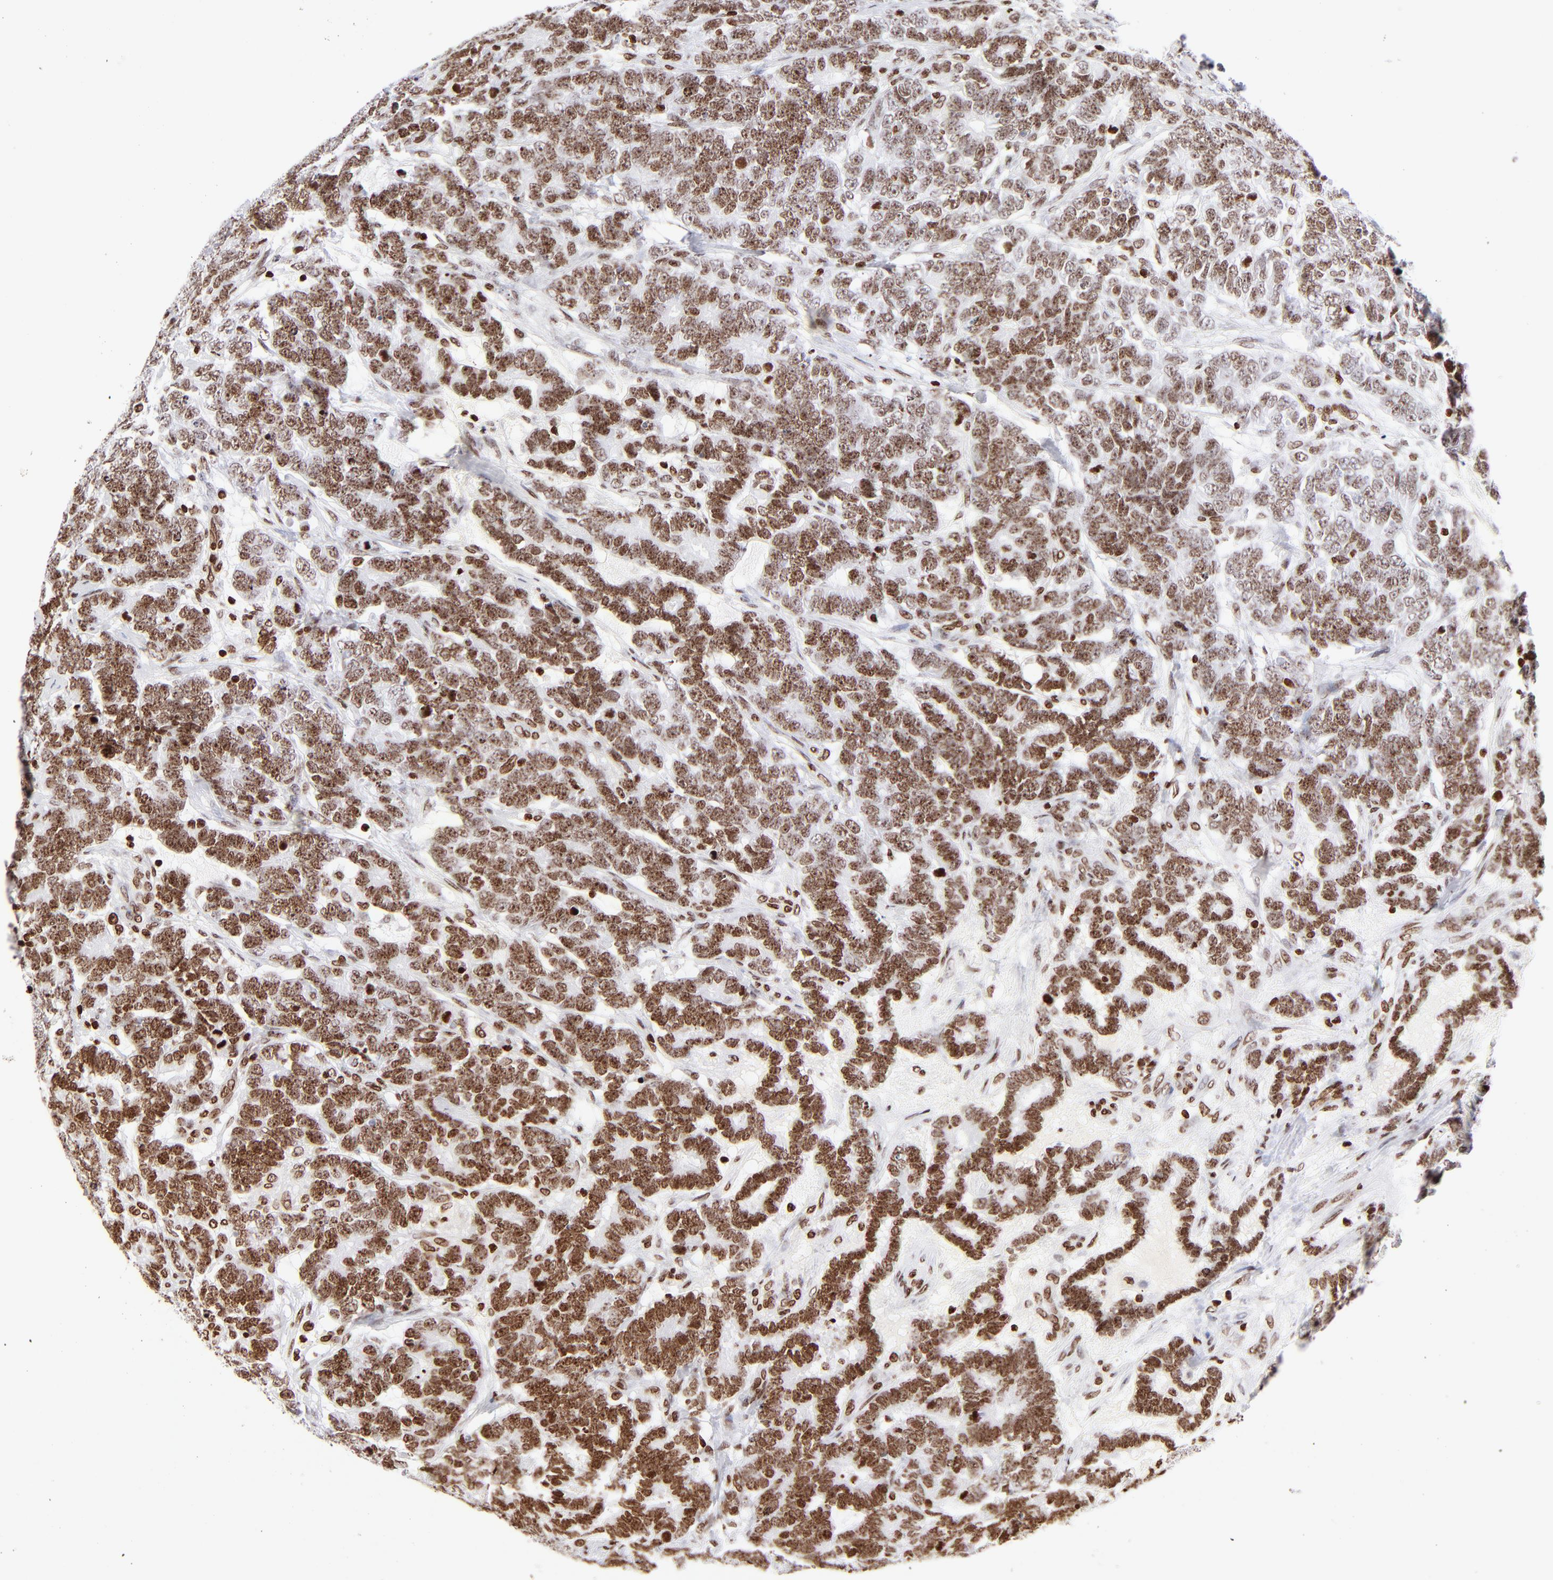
{"staining": {"intensity": "strong", "quantity": ">75%", "location": "nuclear"}, "tissue": "testis cancer", "cell_type": "Tumor cells", "image_type": "cancer", "snomed": [{"axis": "morphology", "description": "Carcinoma, Embryonal, NOS"}, {"axis": "topography", "description": "Testis"}], "caption": "IHC staining of testis cancer (embryonal carcinoma), which demonstrates high levels of strong nuclear expression in approximately >75% of tumor cells indicating strong nuclear protein expression. The staining was performed using DAB (brown) for protein detection and nuclei were counterstained in hematoxylin (blue).", "gene": "RTL4", "patient": {"sex": "male", "age": 26}}